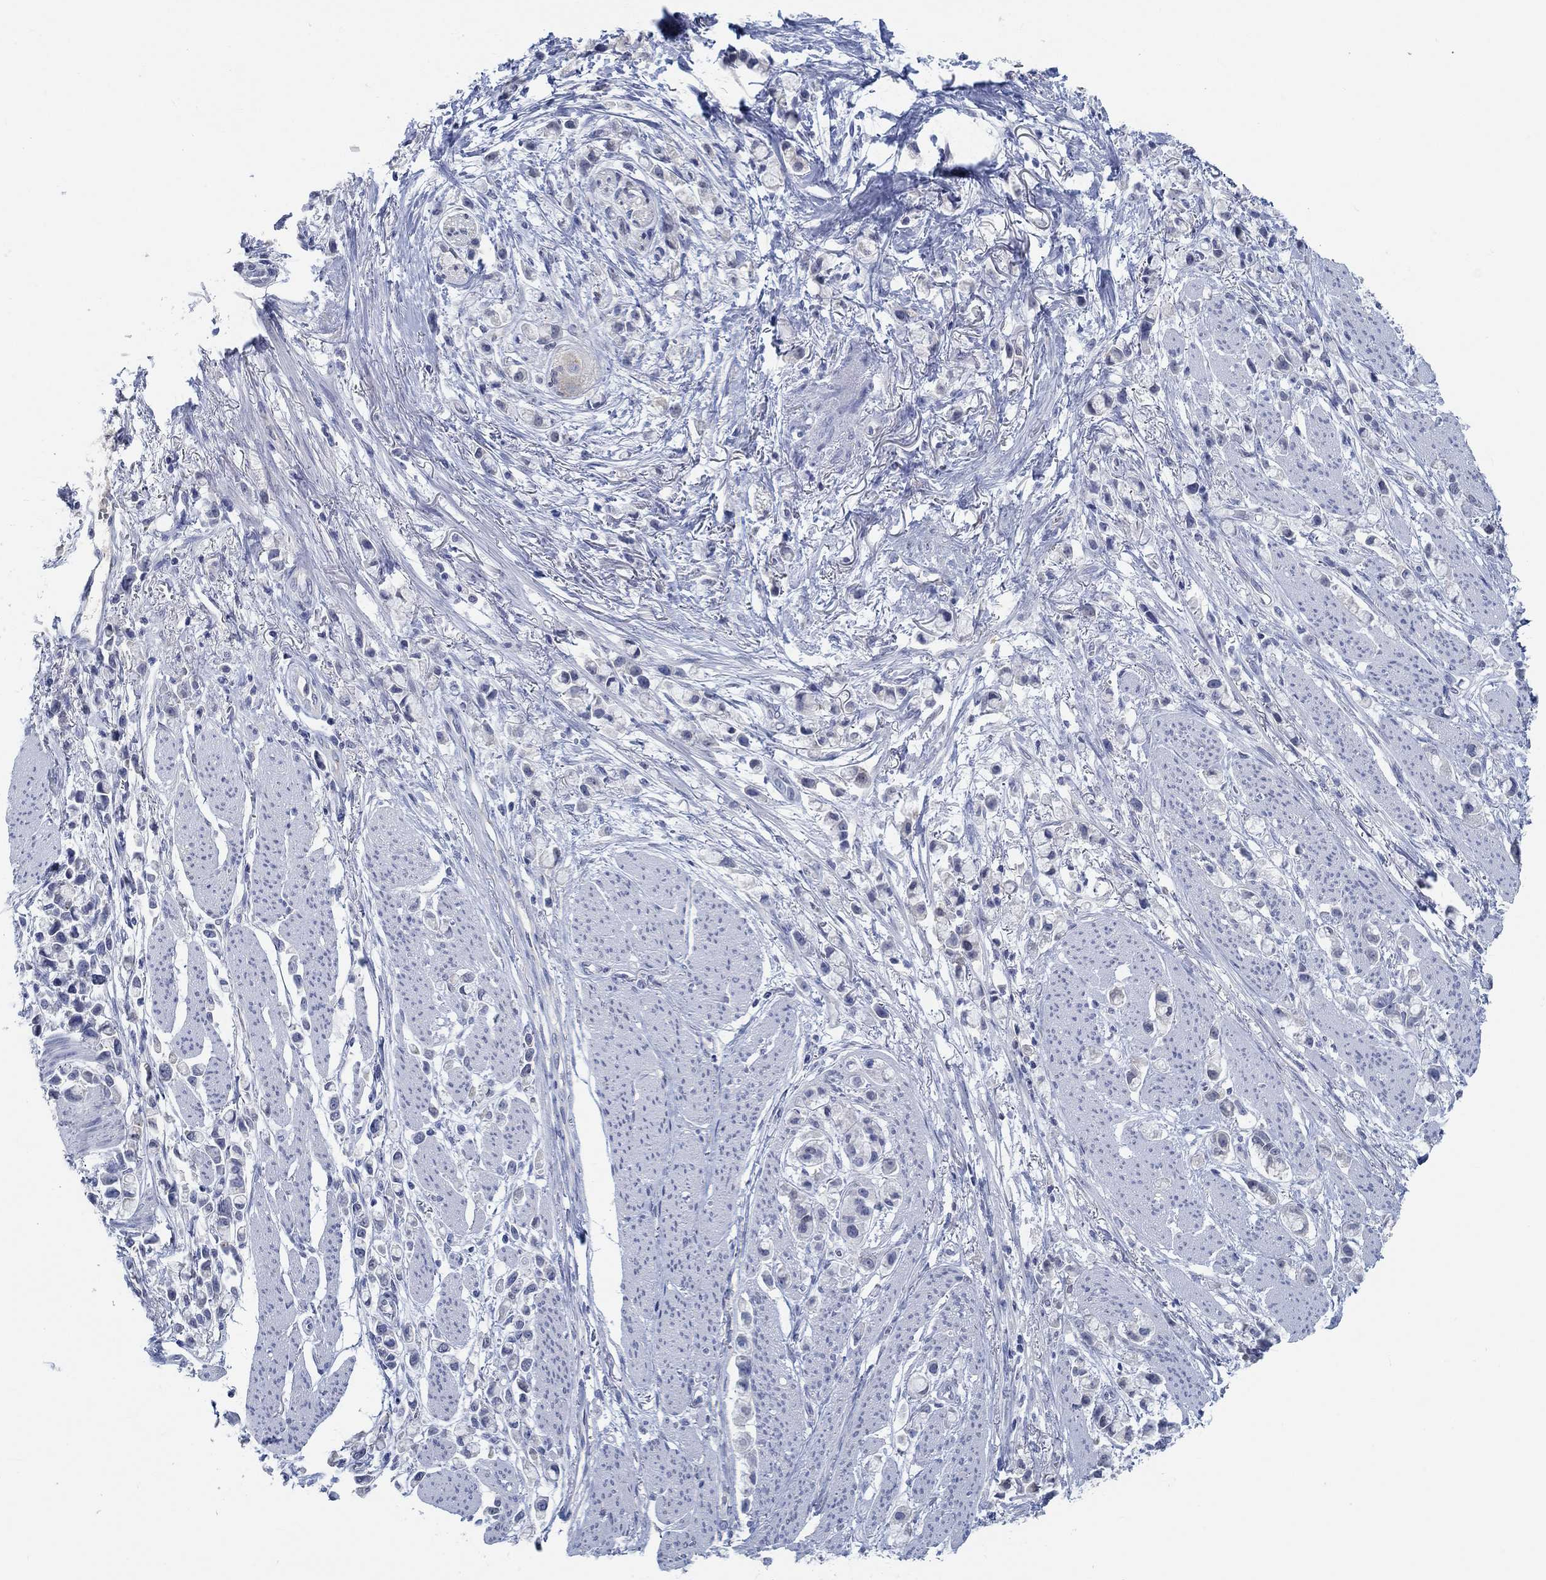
{"staining": {"intensity": "negative", "quantity": "none", "location": "none"}, "tissue": "stomach cancer", "cell_type": "Tumor cells", "image_type": "cancer", "snomed": [{"axis": "morphology", "description": "Adenocarcinoma, NOS"}, {"axis": "topography", "description": "Stomach"}], "caption": "Immunohistochemistry (IHC) micrograph of neoplastic tissue: human adenocarcinoma (stomach) stained with DAB (3,3'-diaminobenzidine) exhibits no significant protein staining in tumor cells.", "gene": "TEKT4", "patient": {"sex": "female", "age": 81}}